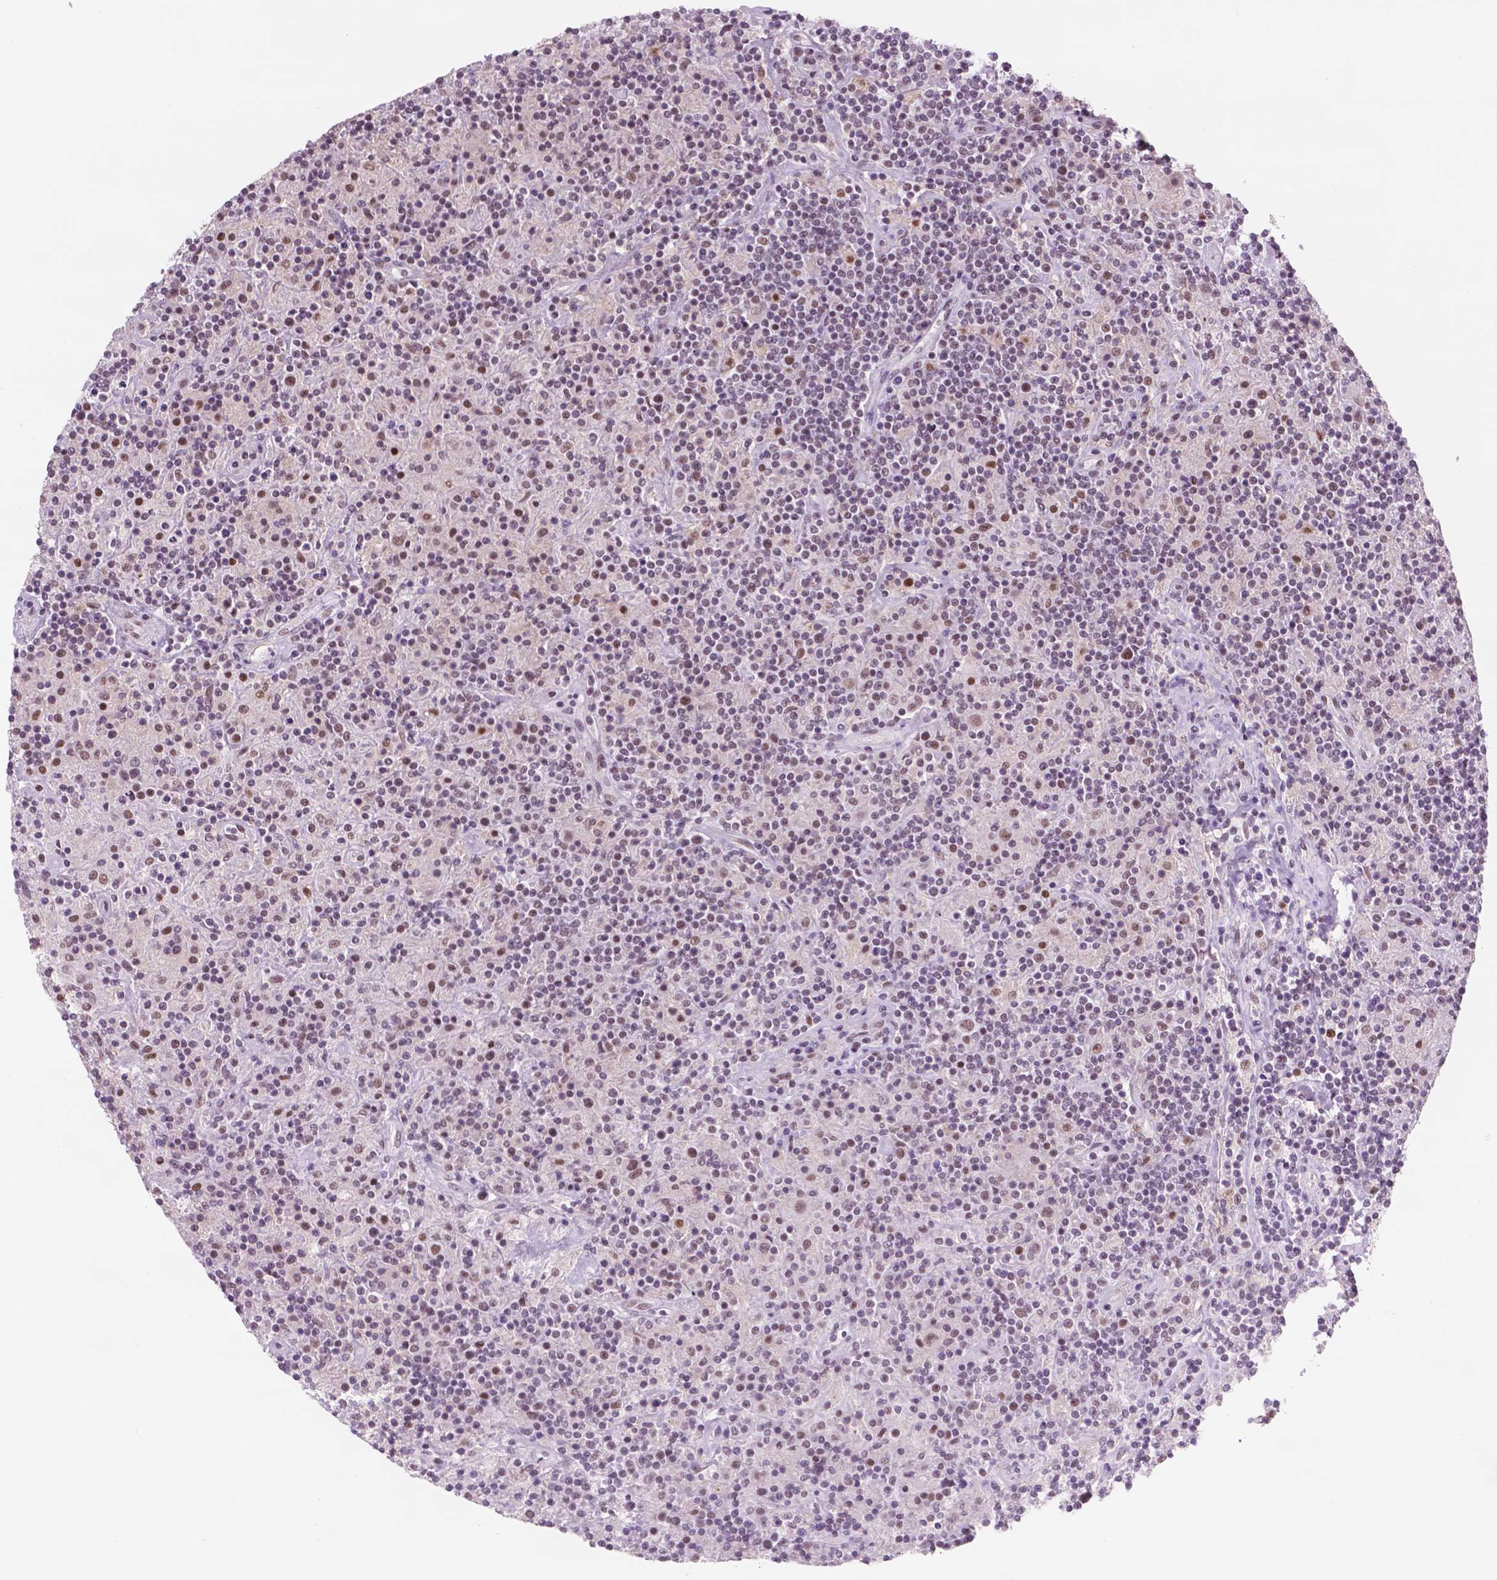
{"staining": {"intensity": "moderate", "quantity": "25%-75%", "location": "nuclear"}, "tissue": "lymphoma", "cell_type": "Tumor cells", "image_type": "cancer", "snomed": [{"axis": "morphology", "description": "Hodgkin's disease, NOS"}, {"axis": "topography", "description": "Lymph node"}], "caption": "The immunohistochemical stain highlights moderate nuclear staining in tumor cells of lymphoma tissue.", "gene": "CTR9", "patient": {"sex": "male", "age": 70}}